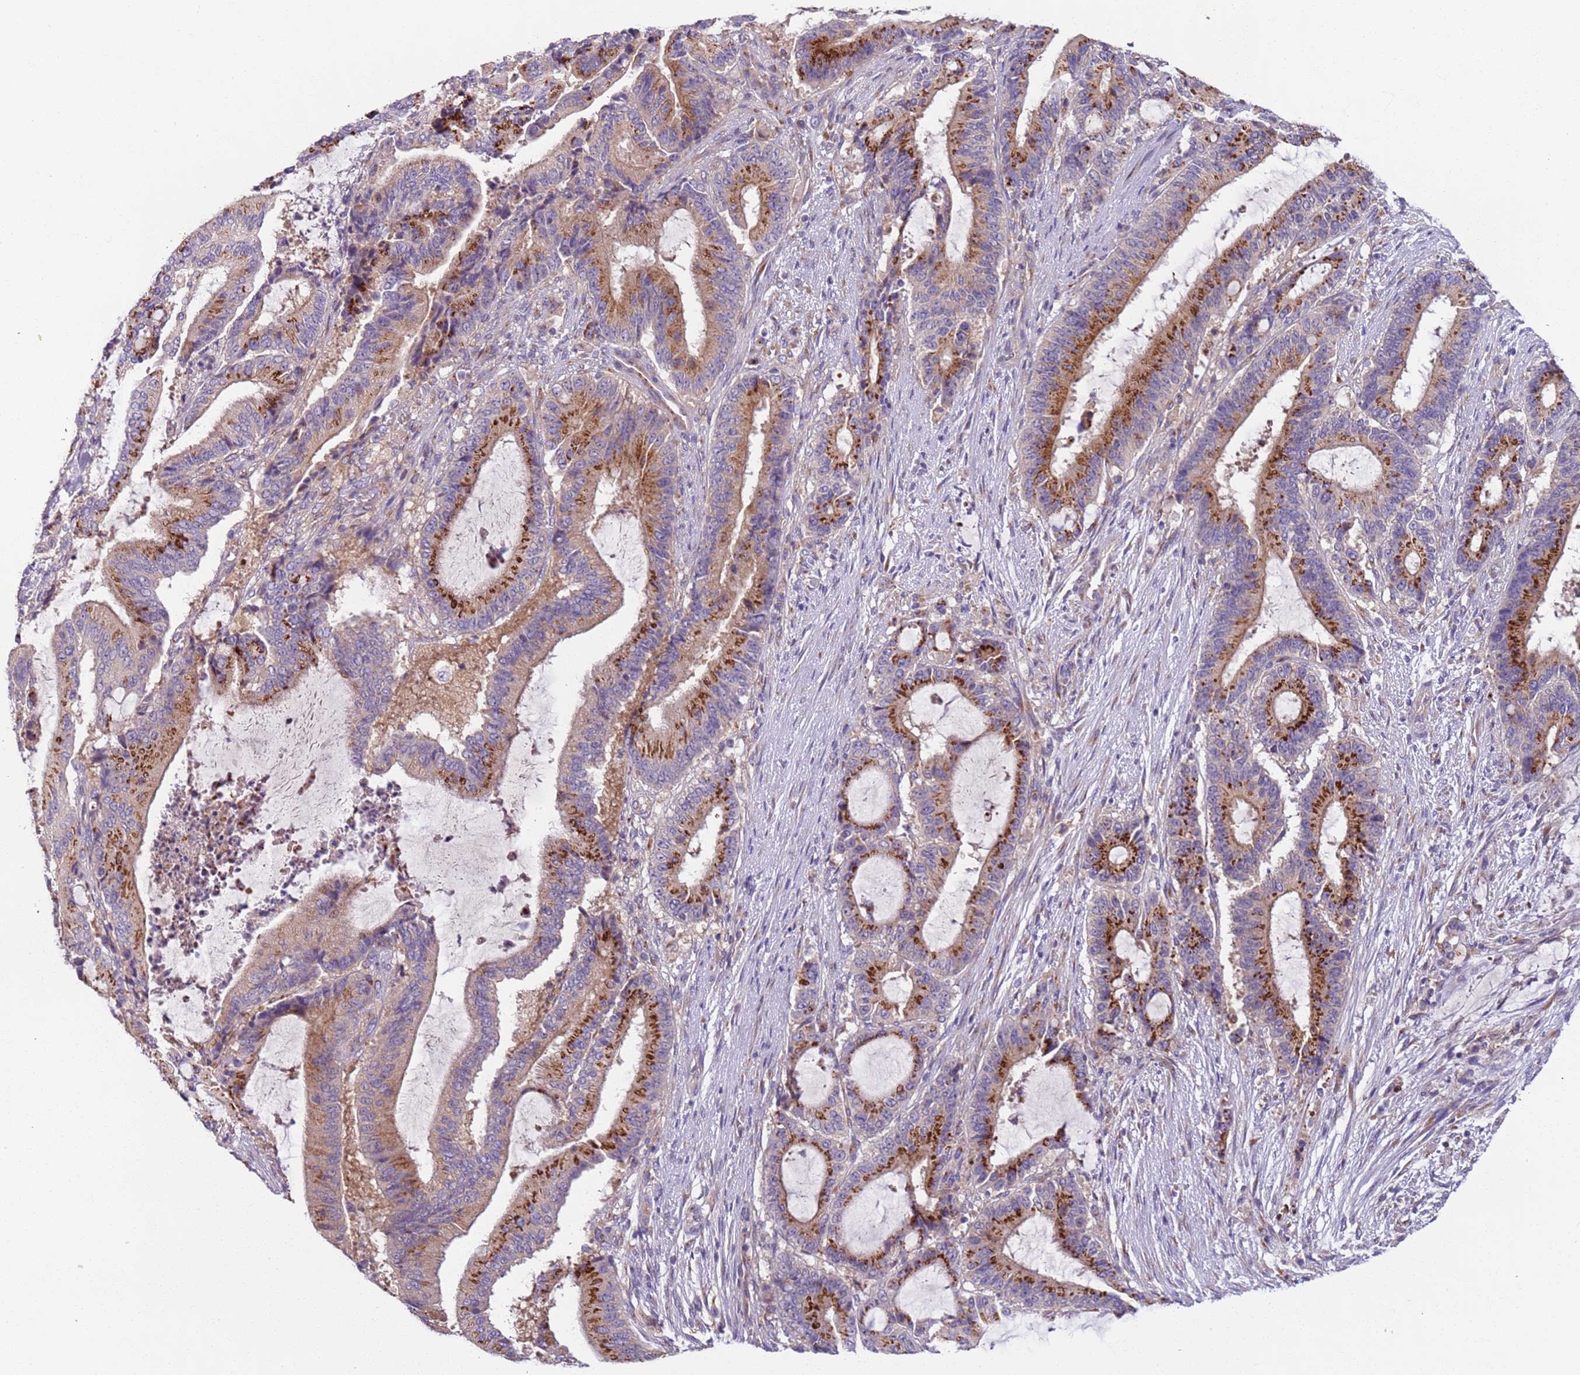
{"staining": {"intensity": "strong", "quantity": "25%-75%", "location": "cytoplasmic/membranous"}, "tissue": "liver cancer", "cell_type": "Tumor cells", "image_type": "cancer", "snomed": [{"axis": "morphology", "description": "Normal tissue, NOS"}, {"axis": "morphology", "description": "Cholangiocarcinoma"}, {"axis": "topography", "description": "Liver"}, {"axis": "topography", "description": "Peripheral nerve tissue"}], "caption": "A photomicrograph of liver cholangiocarcinoma stained for a protein displays strong cytoplasmic/membranous brown staining in tumor cells. Nuclei are stained in blue.", "gene": "AKTIP", "patient": {"sex": "female", "age": 73}}